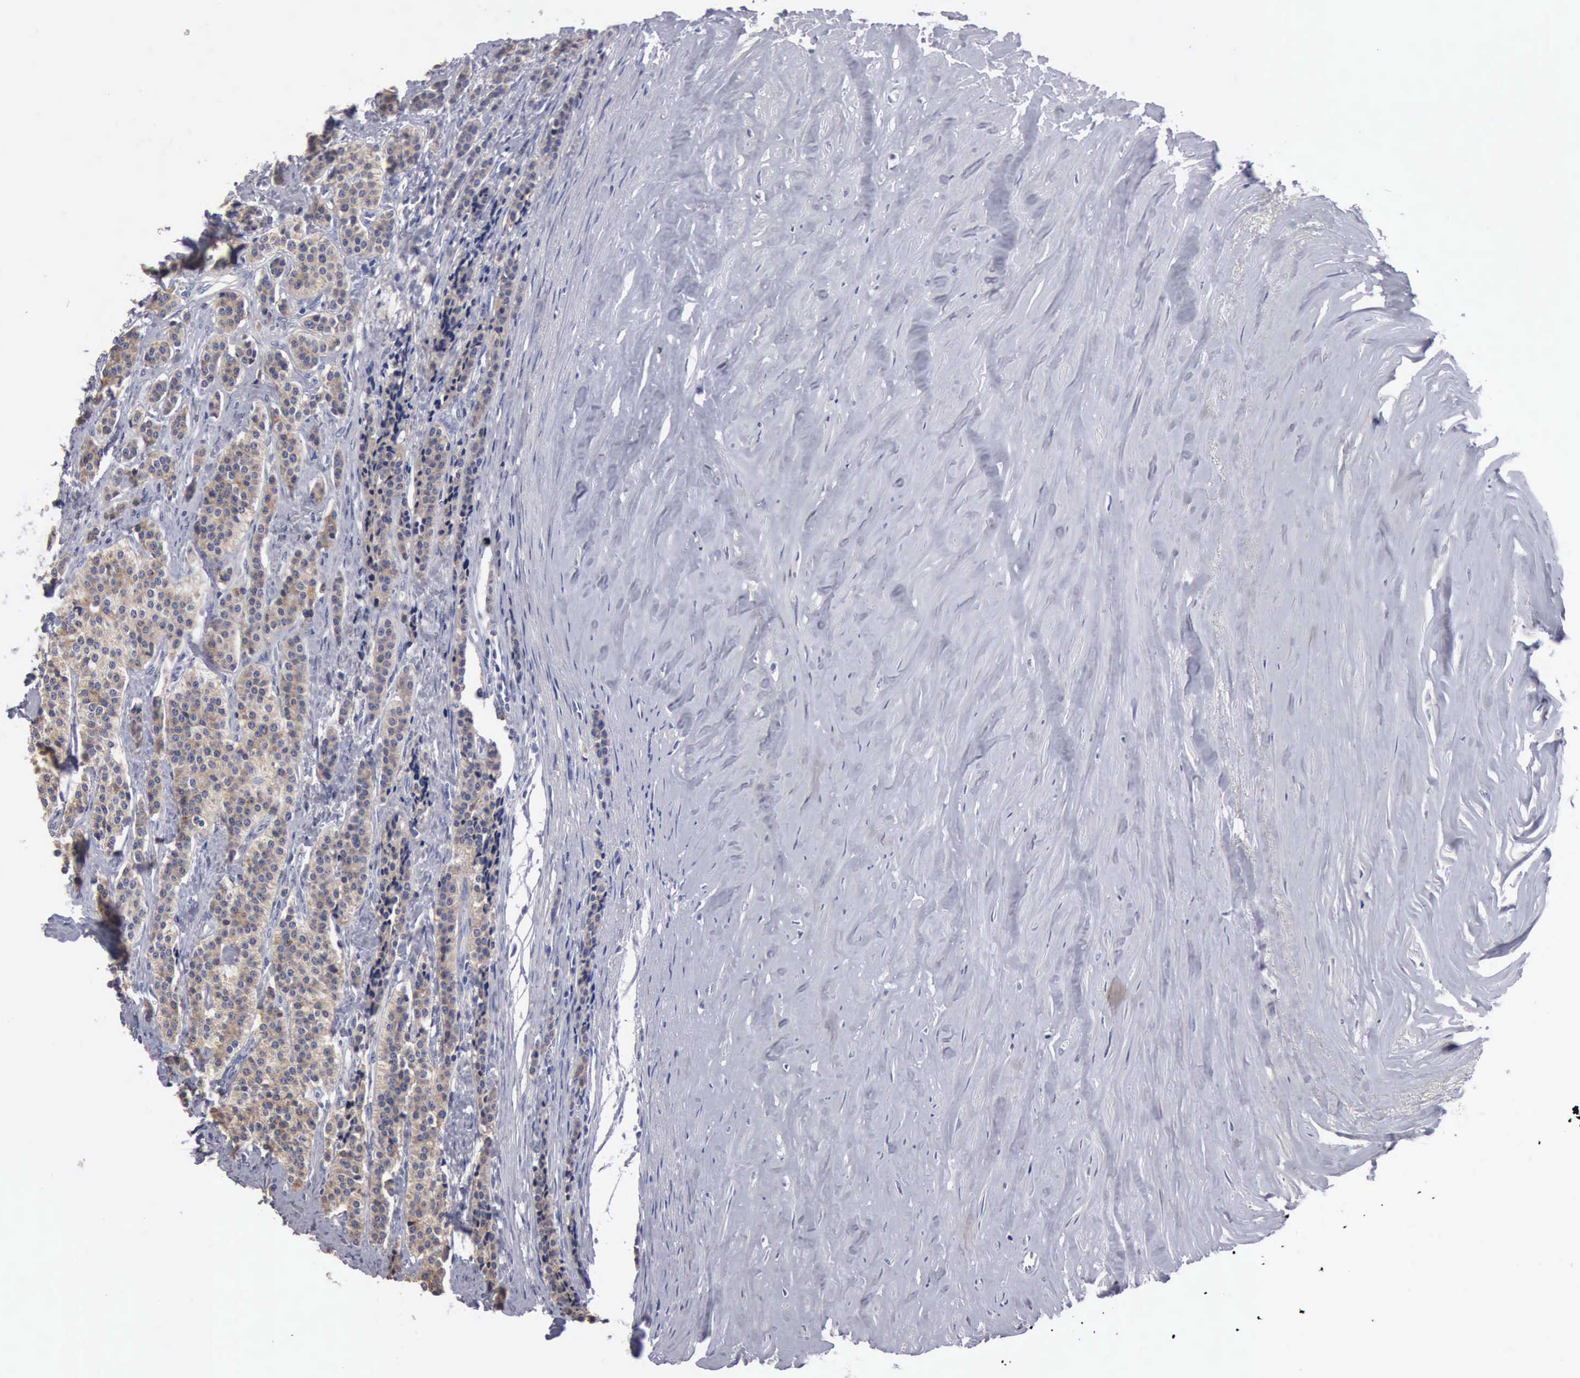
{"staining": {"intensity": "weak", "quantity": ">75%", "location": "cytoplasmic/membranous"}, "tissue": "carcinoid", "cell_type": "Tumor cells", "image_type": "cancer", "snomed": [{"axis": "morphology", "description": "Carcinoid, malignant, NOS"}, {"axis": "topography", "description": "Small intestine"}], "caption": "Human malignant carcinoid stained with a brown dye displays weak cytoplasmic/membranous positive positivity in about >75% of tumor cells.", "gene": "TXLNG", "patient": {"sex": "male", "age": 63}}